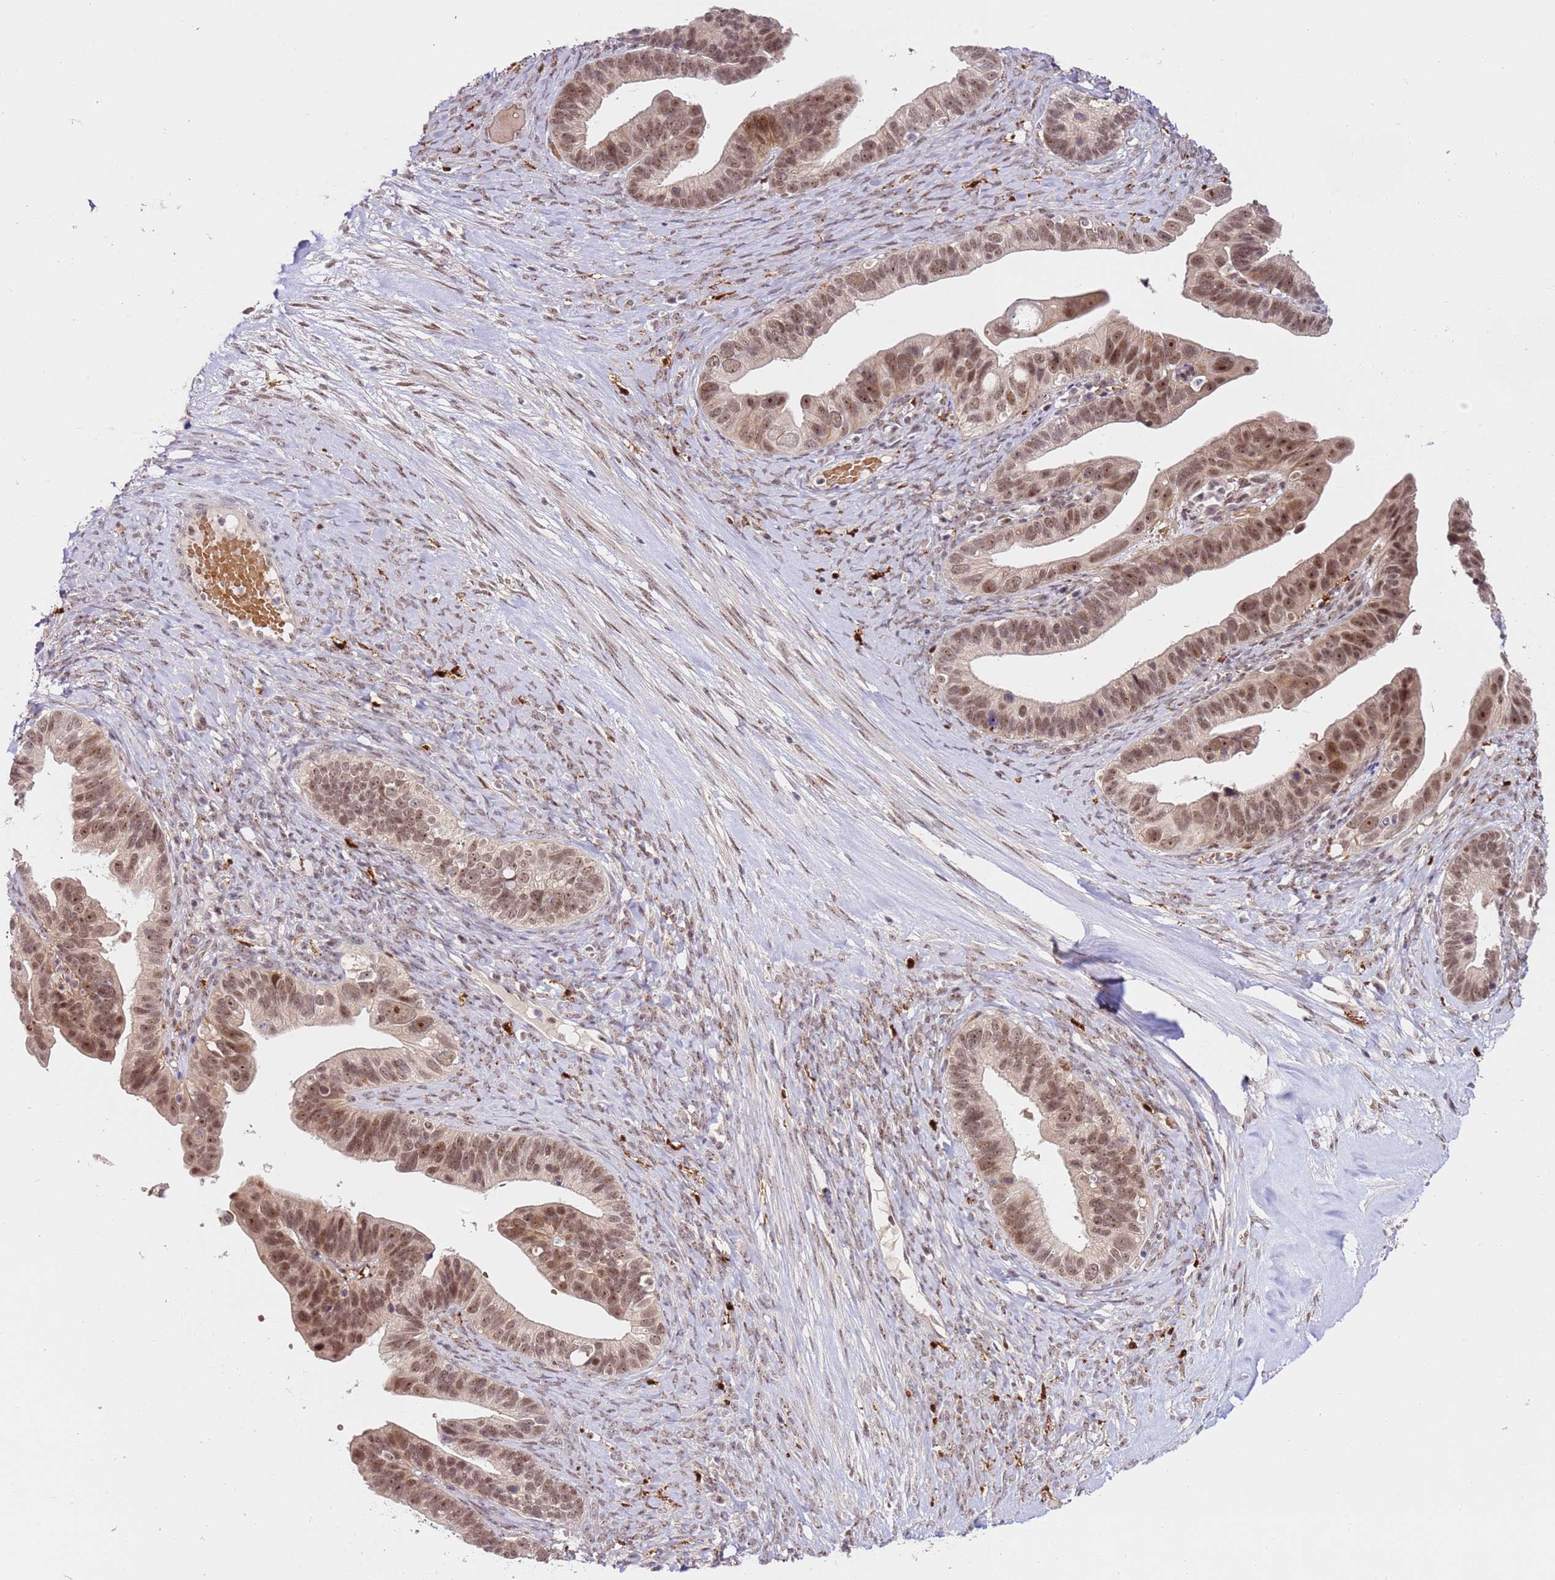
{"staining": {"intensity": "moderate", "quantity": ">75%", "location": "nuclear"}, "tissue": "ovarian cancer", "cell_type": "Tumor cells", "image_type": "cancer", "snomed": [{"axis": "morphology", "description": "Cystadenocarcinoma, serous, NOS"}, {"axis": "topography", "description": "Ovary"}], "caption": "Immunohistochemistry of human serous cystadenocarcinoma (ovarian) displays medium levels of moderate nuclear positivity in about >75% of tumor cells.", "gene": "LGALSL", "patient": {"sex": "female", "age": 56}}